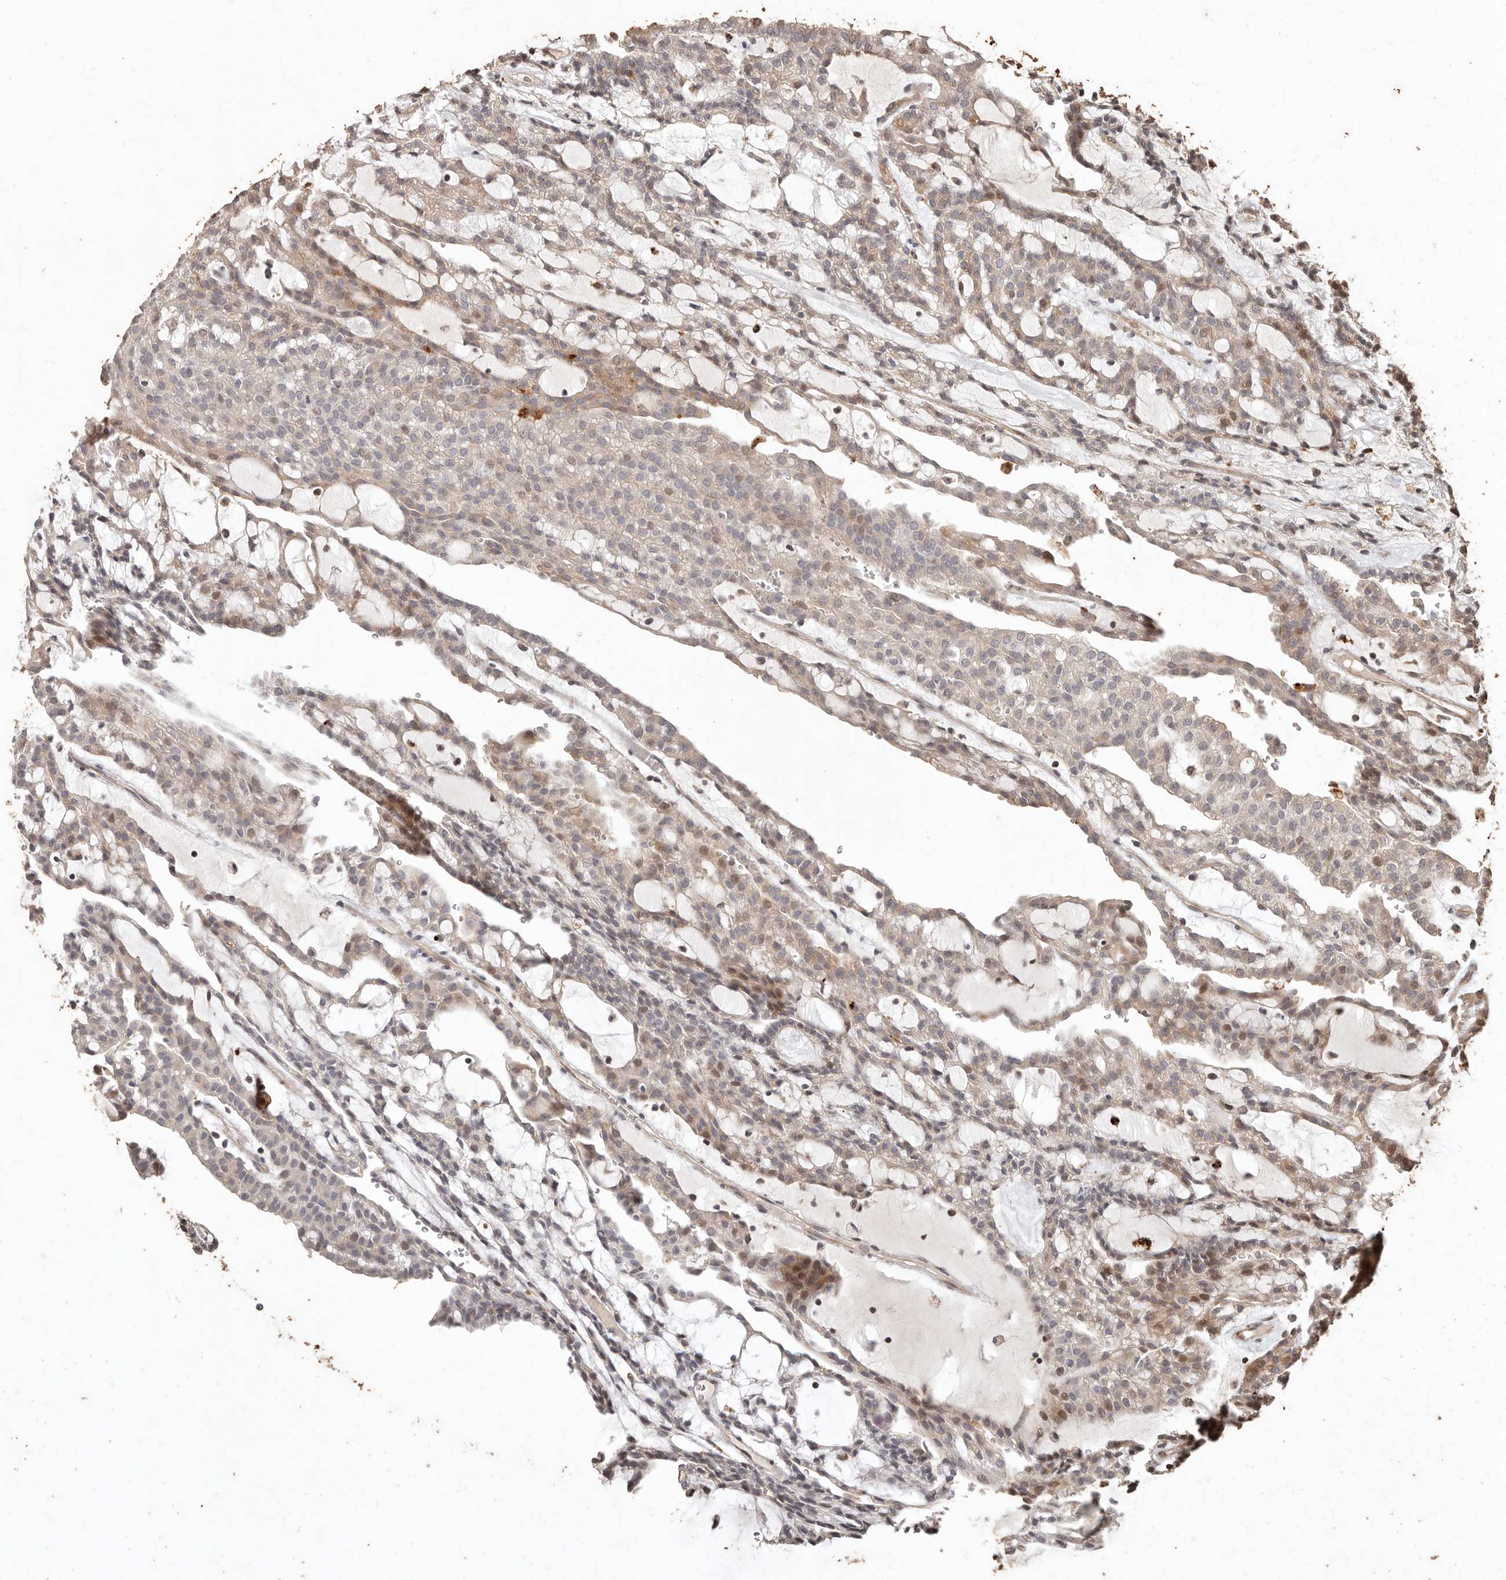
{"staining": {"intensity": "weak", "quantity": "<25%", "location": "cytoplasmic/membranous"}, "tissue": "renal cancer", "cell_type": "Tumor cells", "image_type": "cancer", "snomed": [{"axis": "morphology", "description": "Adenocarcinoma, NOS"}, {"axis": "topography", "description": "Kidney"}], "caption": "Protein analysis of renal cancer (adenocarcinoma) demonstrates no significant expression in tumor cells.", "gene": "KIF9", "patient": {"sex": "male", "age": 63}}